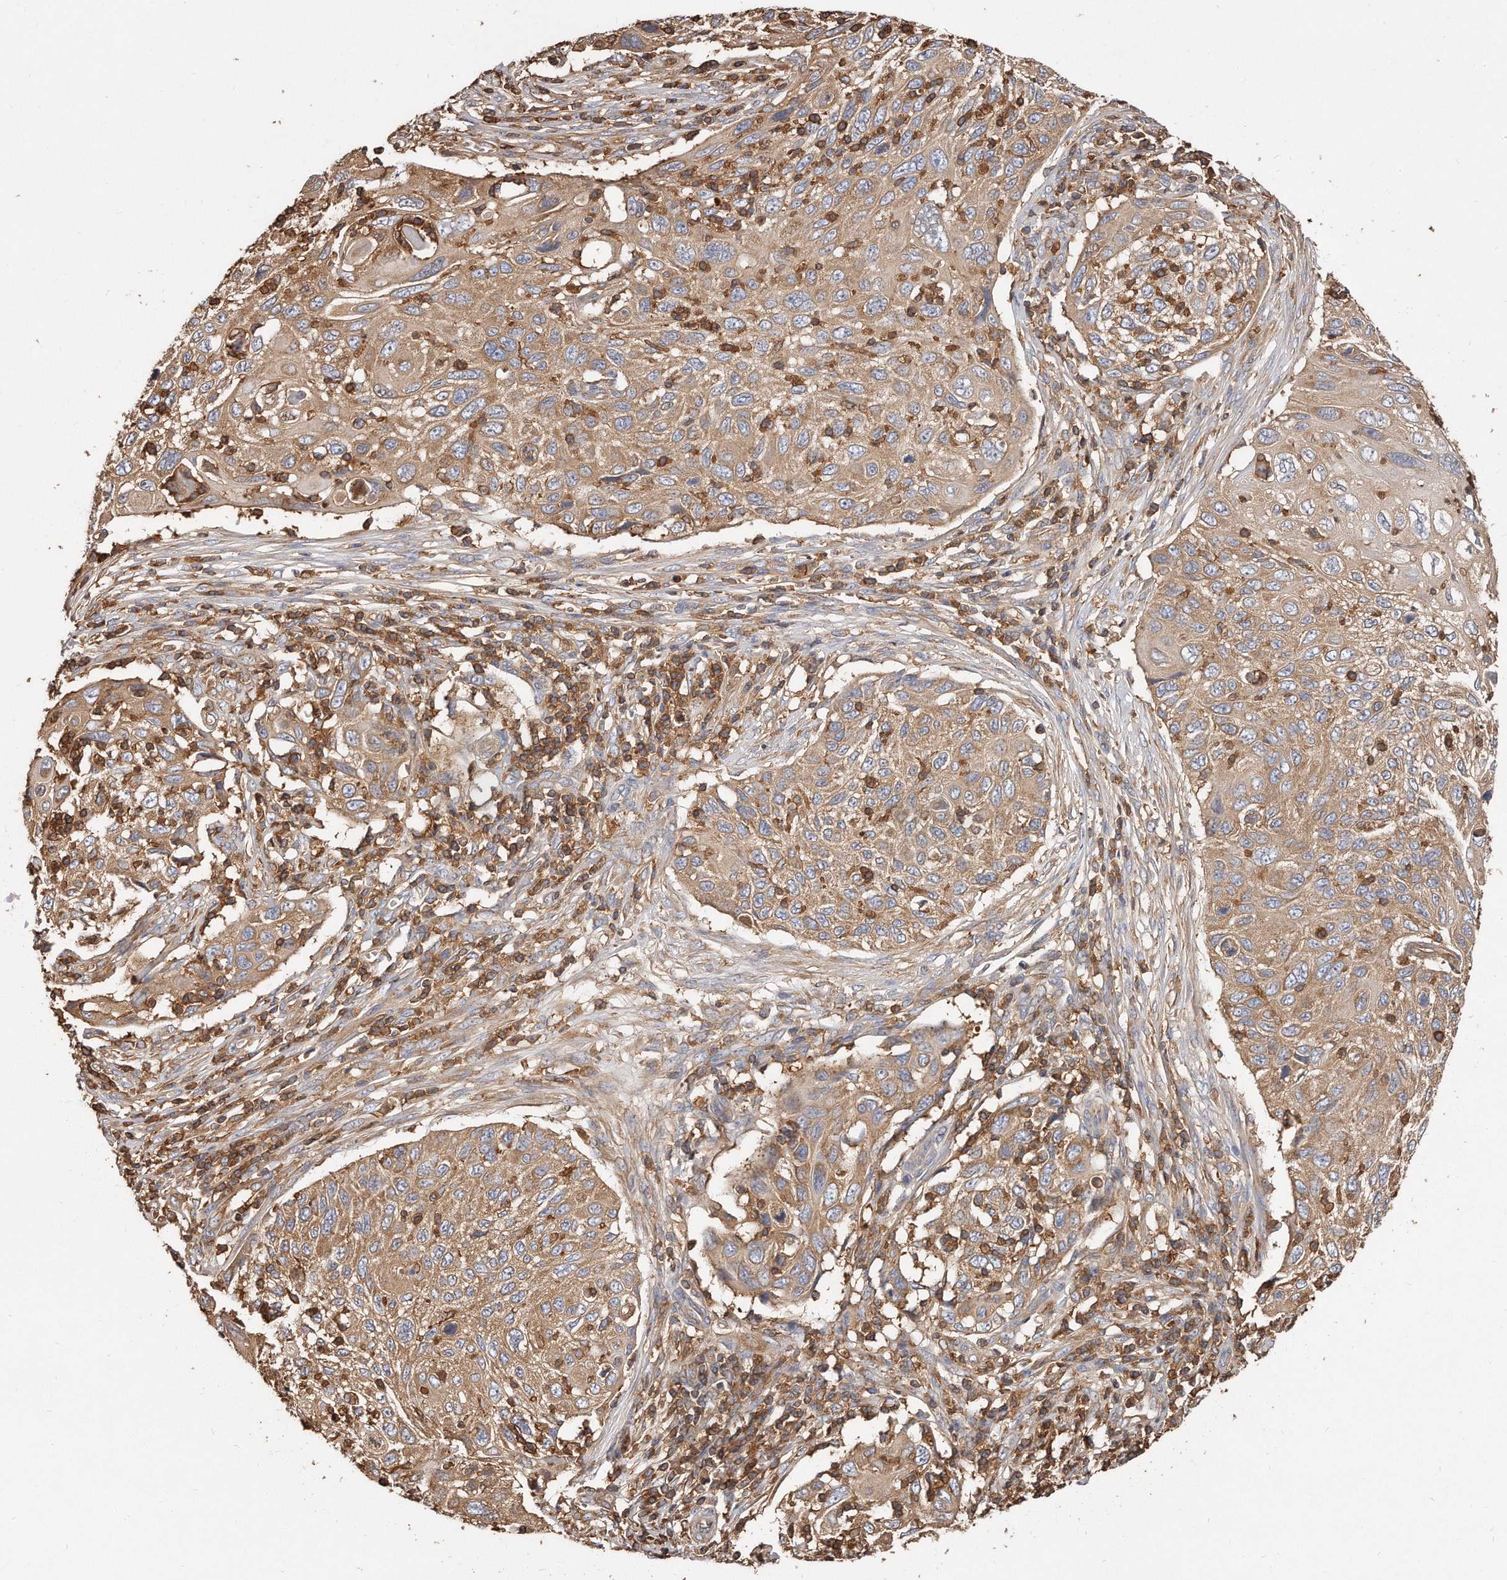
{"staining": {"intensity": "weak", "quantity": ">75%", "location": "cytoplasmic/membranous"}, "tissue": "cervical cancer", "cell_type": "Tumor cells", "image_type": "cancer", "snomed": [{"axis": "morphology", "description": "Squamous cell carcinoma, NOS"}, {"axis": "topography", "description": "Cervix"}], "caption": "Cervical cancer (squamous cell carcinoma) stained for a protein (brown) demonstrates weak cytoplasmic/membranous positive positivity in about >75% of tumor cells.", "gene": "CAP1", "patient": {"sex": "female", "age": 70}}